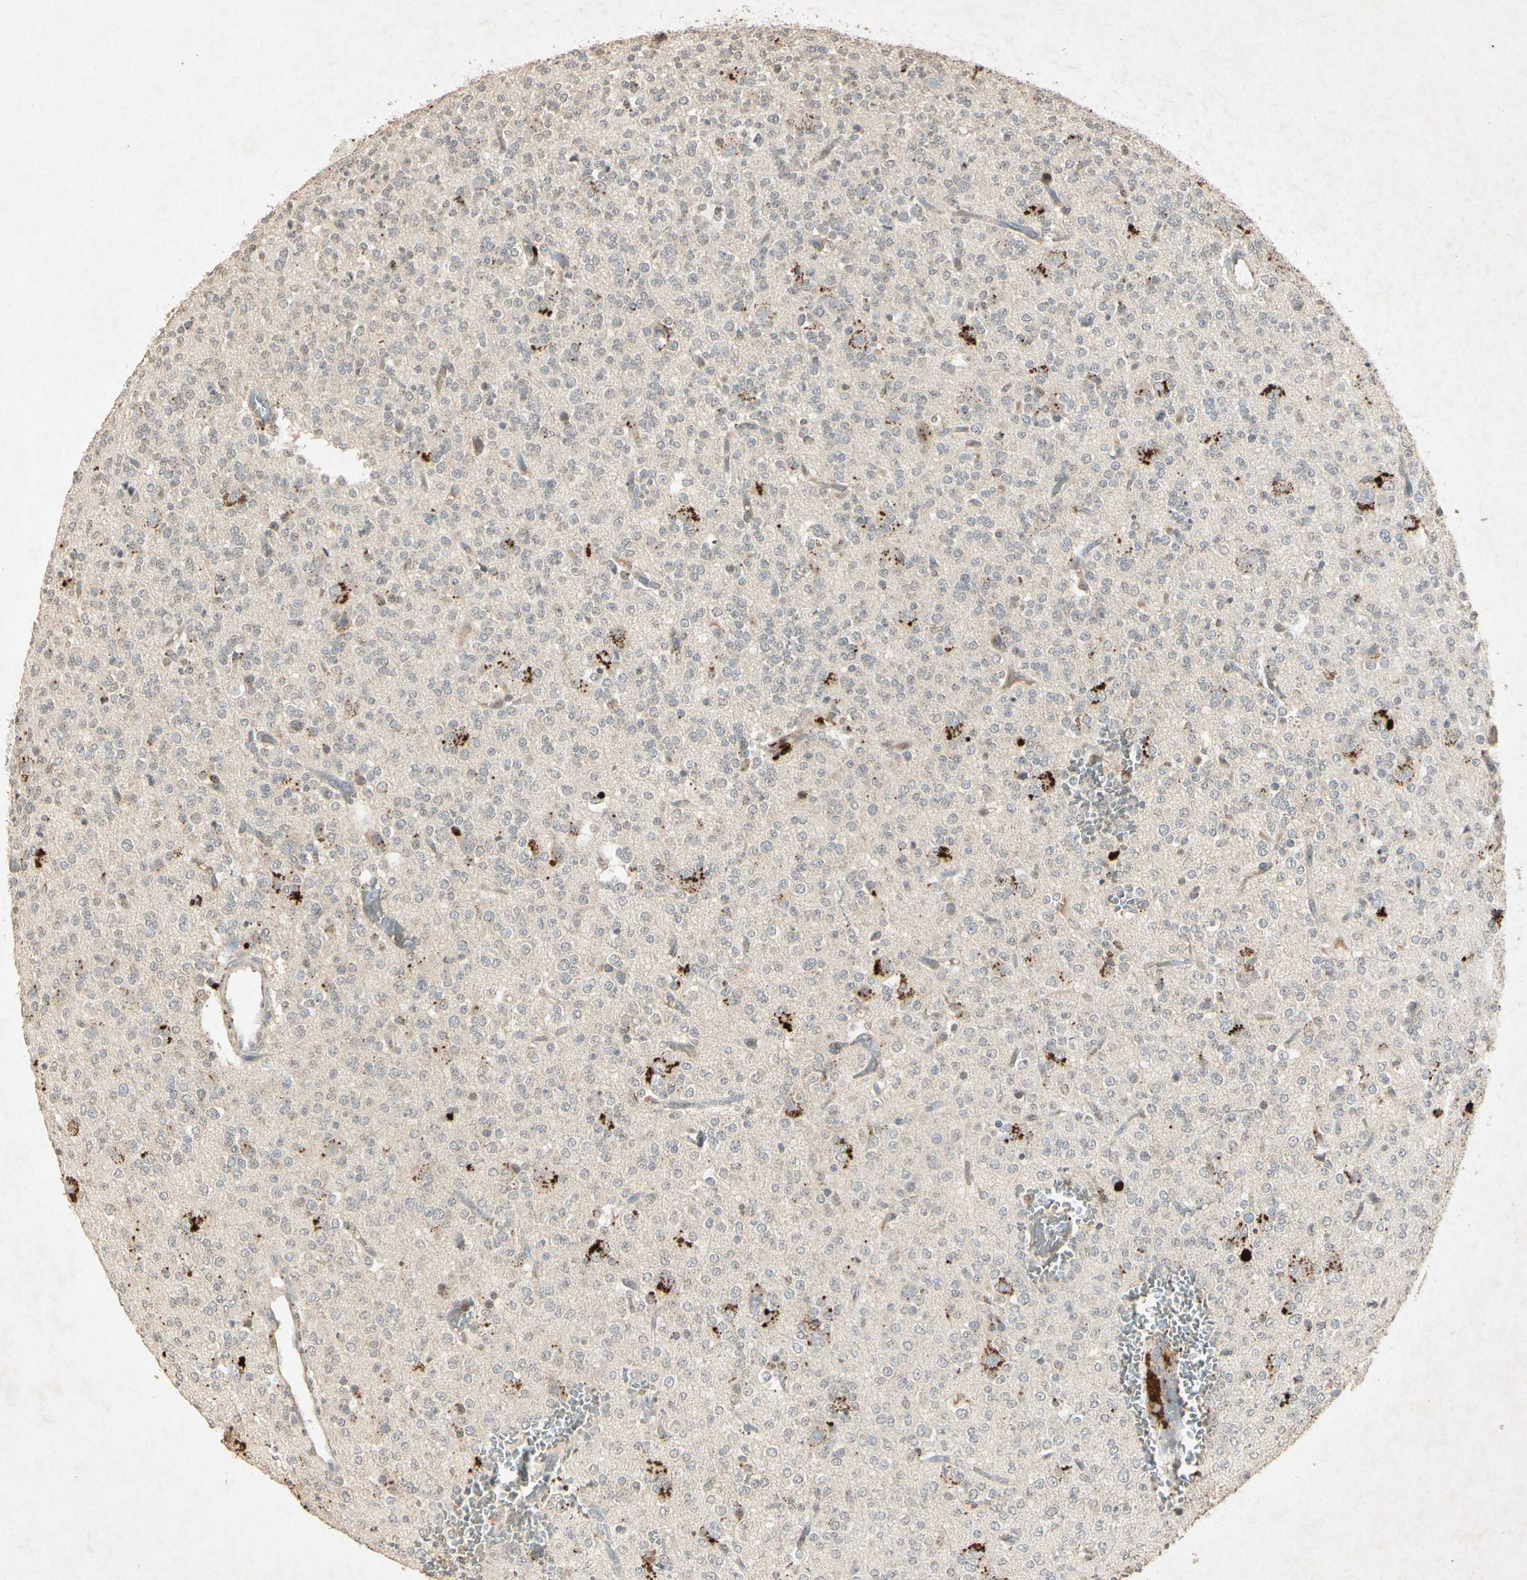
{"staining": {"intensity": "negative", "quantity": "none", "location": "none"}, "tissue": "glioma", "cell_type": "Tumor cells", "image_type": "cancer", "snomed": [{"axis": "morphology", "description": "Glioma, malignant, Low grade"}, {"axis": "topography", "description": "Brain"}], "caption": "Immunohistochemistry photomicrograph of human glioma stained for a protein (brown), which displays no expression in tumor cells.", "gene": "MSRB1", "patient": {"sex": "male", "age": 38}}